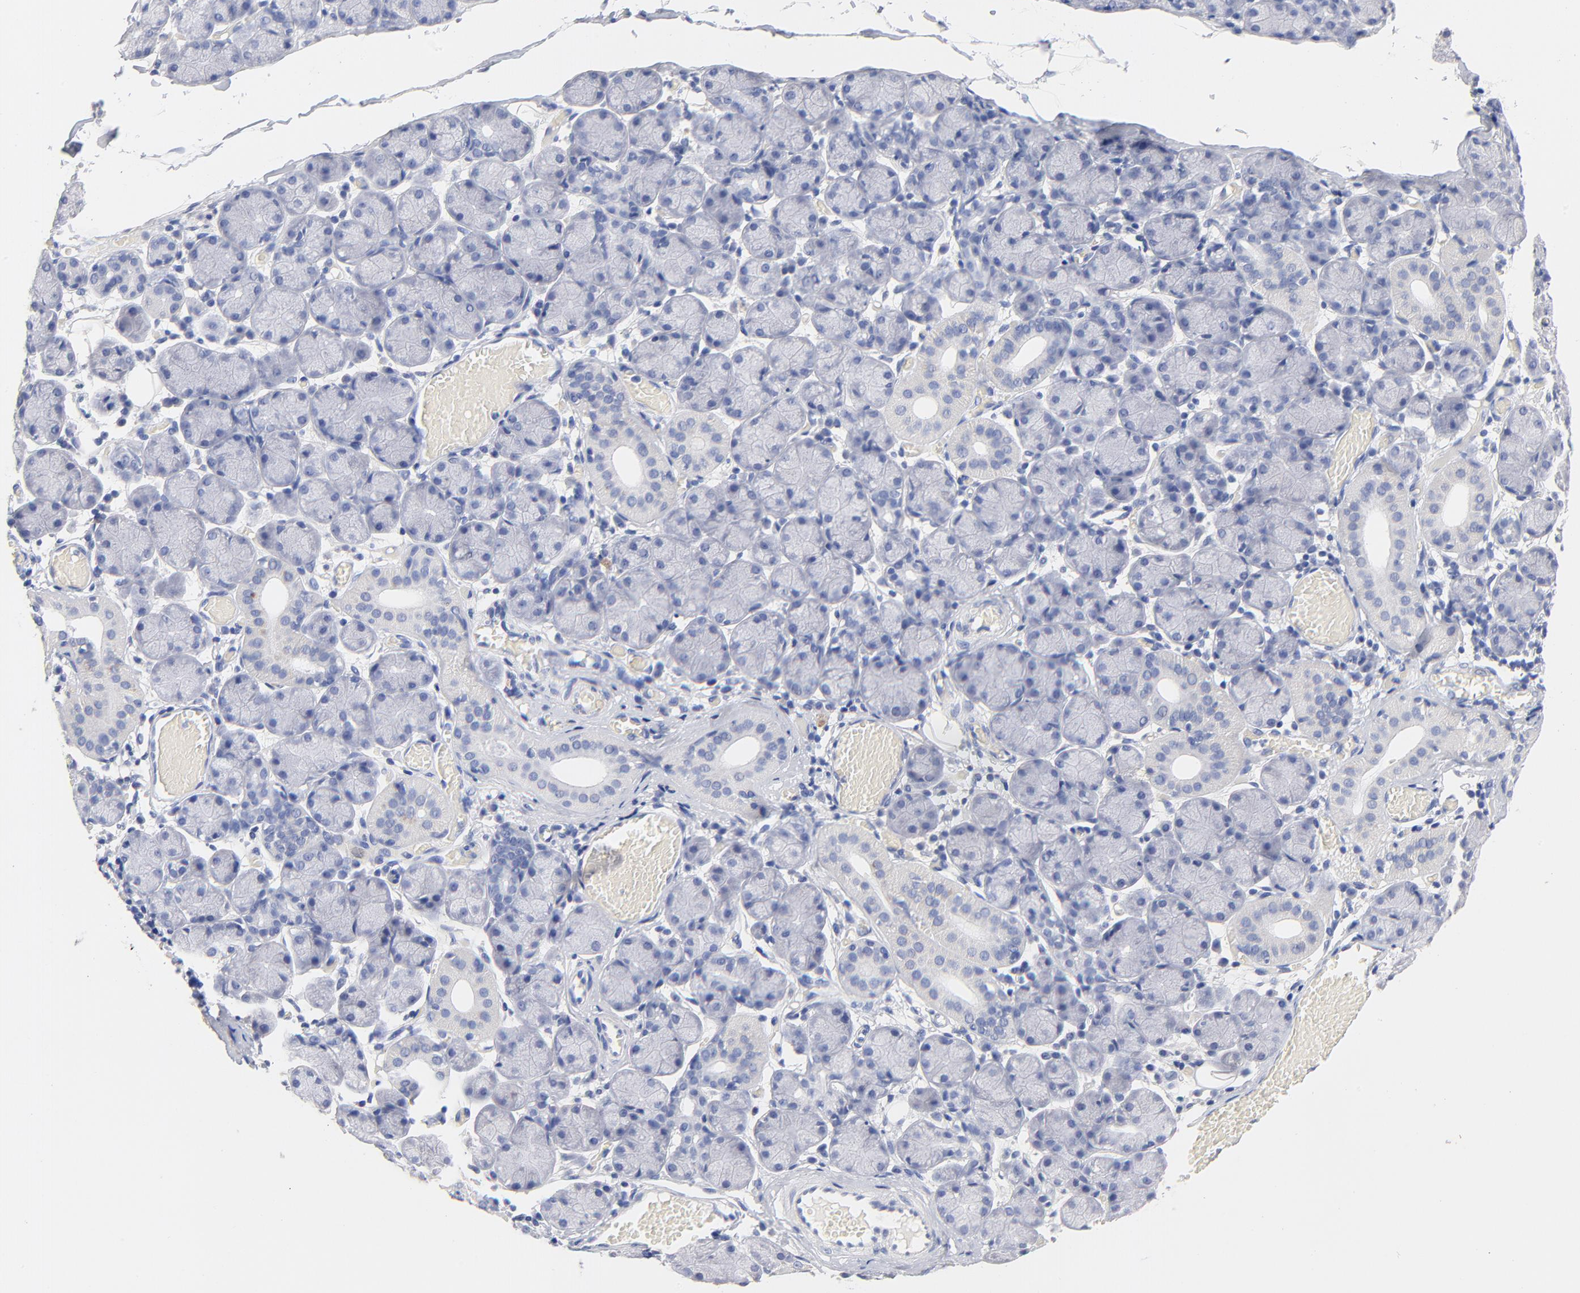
{"staining": {"intensity": "negative", "quantity": "none", "location": "none"}, "tissue": "salivary gland", "cell_type": "Glandular cells", "image_type": "normal", "snomed": [{"axis": "morphology", "description": "Normal tissue, NOS"}, {"axis": "topography", "description": "Salivary gland"}], "caption": "Immunohistochemistry photomicrograph of benign salivary gland: salivary gland stained with DAB displays no significant protein expression in glandular cells.", "gene": "CPS1", "patient": {"sex": "female", "age": 24}}